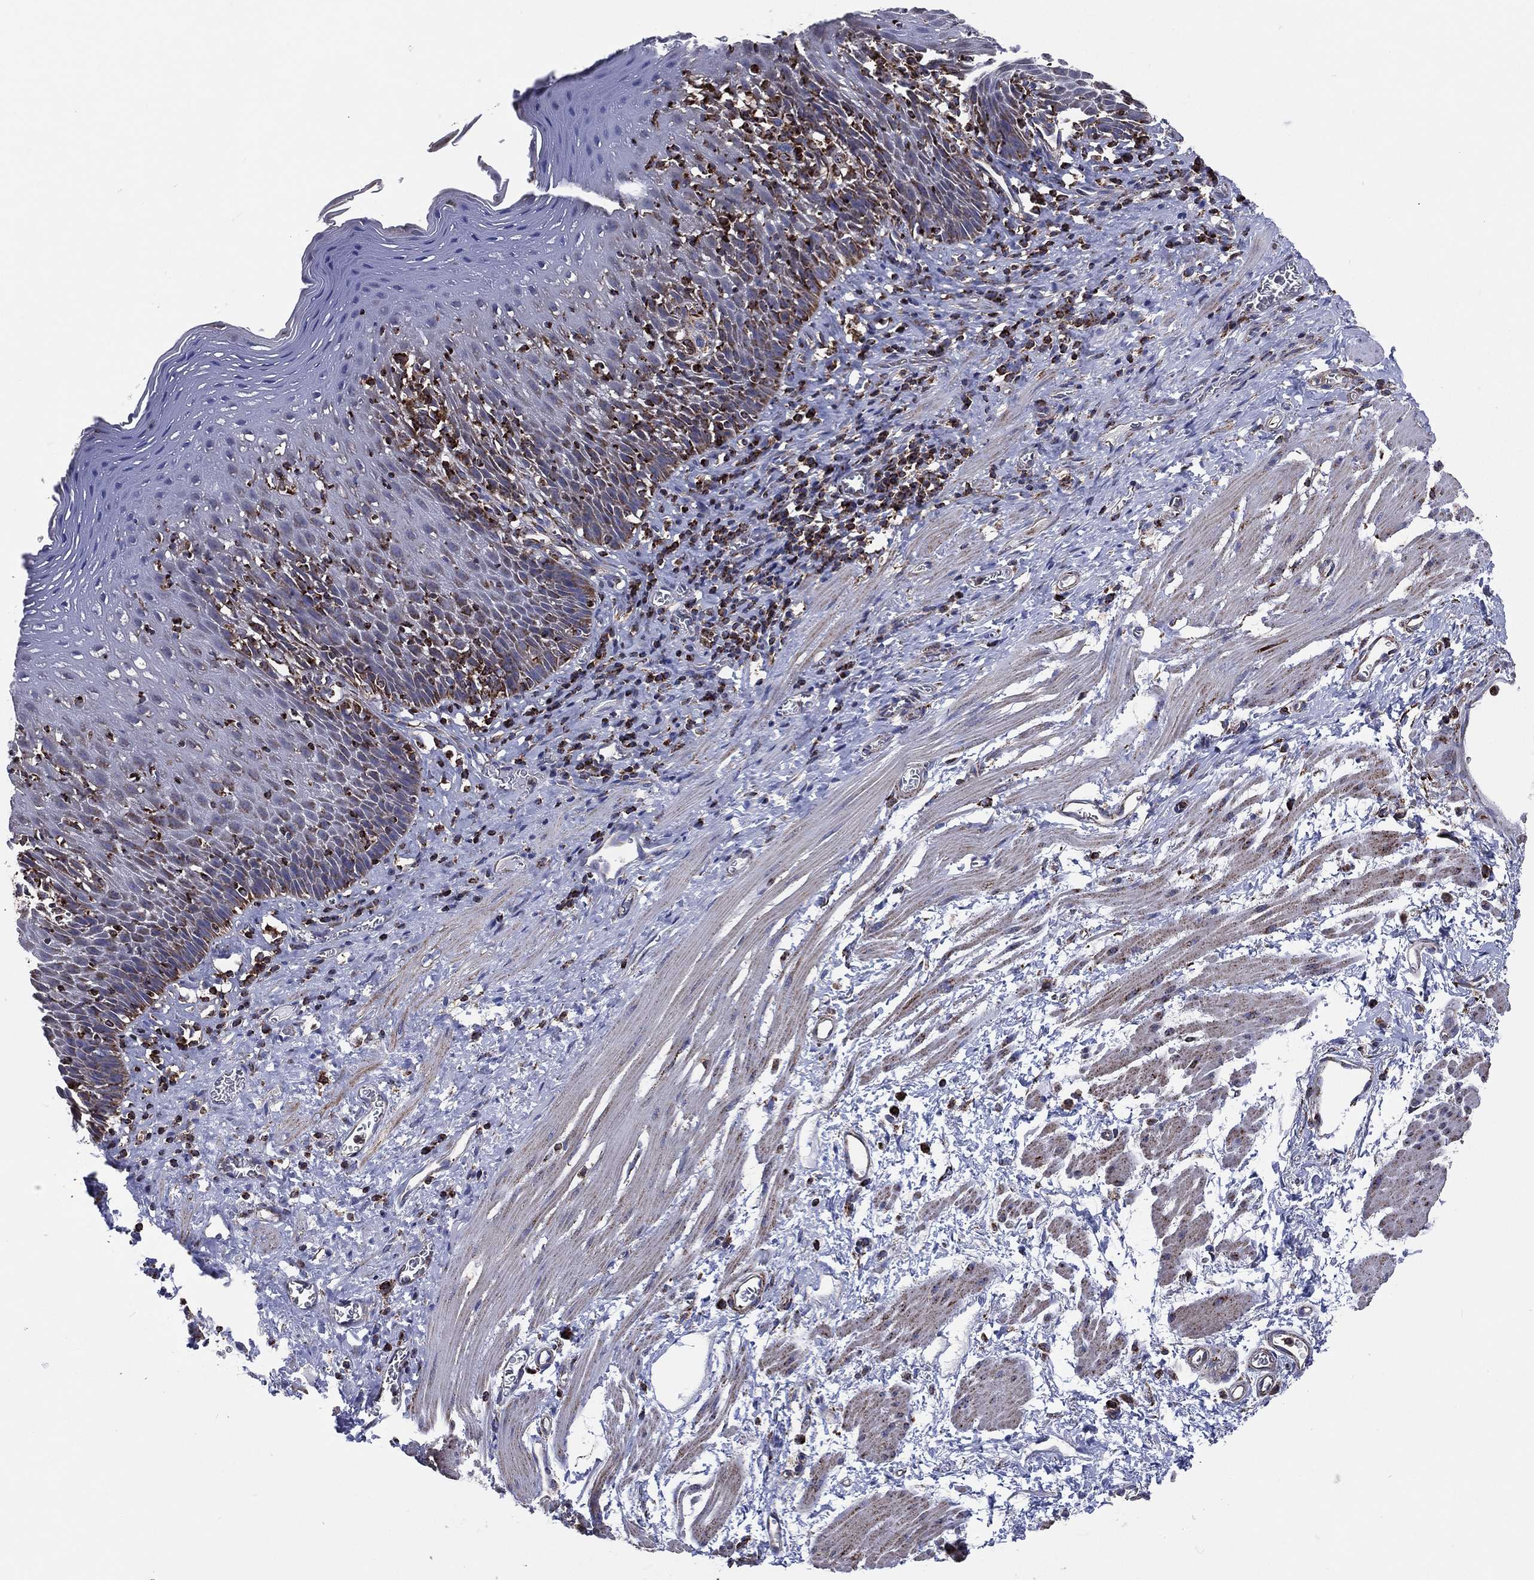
{"staining": {"intensity": "strong", "quantity": "<25%", "location": "cytoplasmic/membranous"}, "tissue": "esophagus", "cell_type": "Squamous epithelial cells", "image_type": "normal", "snomed": [{"axis": "morphology", "description": "Normal tissue, NOS"}, {"axis": "morphology", "description": "Adenocarcinoma, NOS"}, {"axis": "topography", "description": "Esophagus"}, {"axis": "topography", "description": "Stomach, upper"}], "caption": "This photomicrograph reveals IHC staining of normal esophagus, with medium strong cytoplasmic/membranous positivity in approximately <25% of squamous epithelial cells.", "gene": "ANKRD37", "patient": {"sex": "male", "age": 74}}